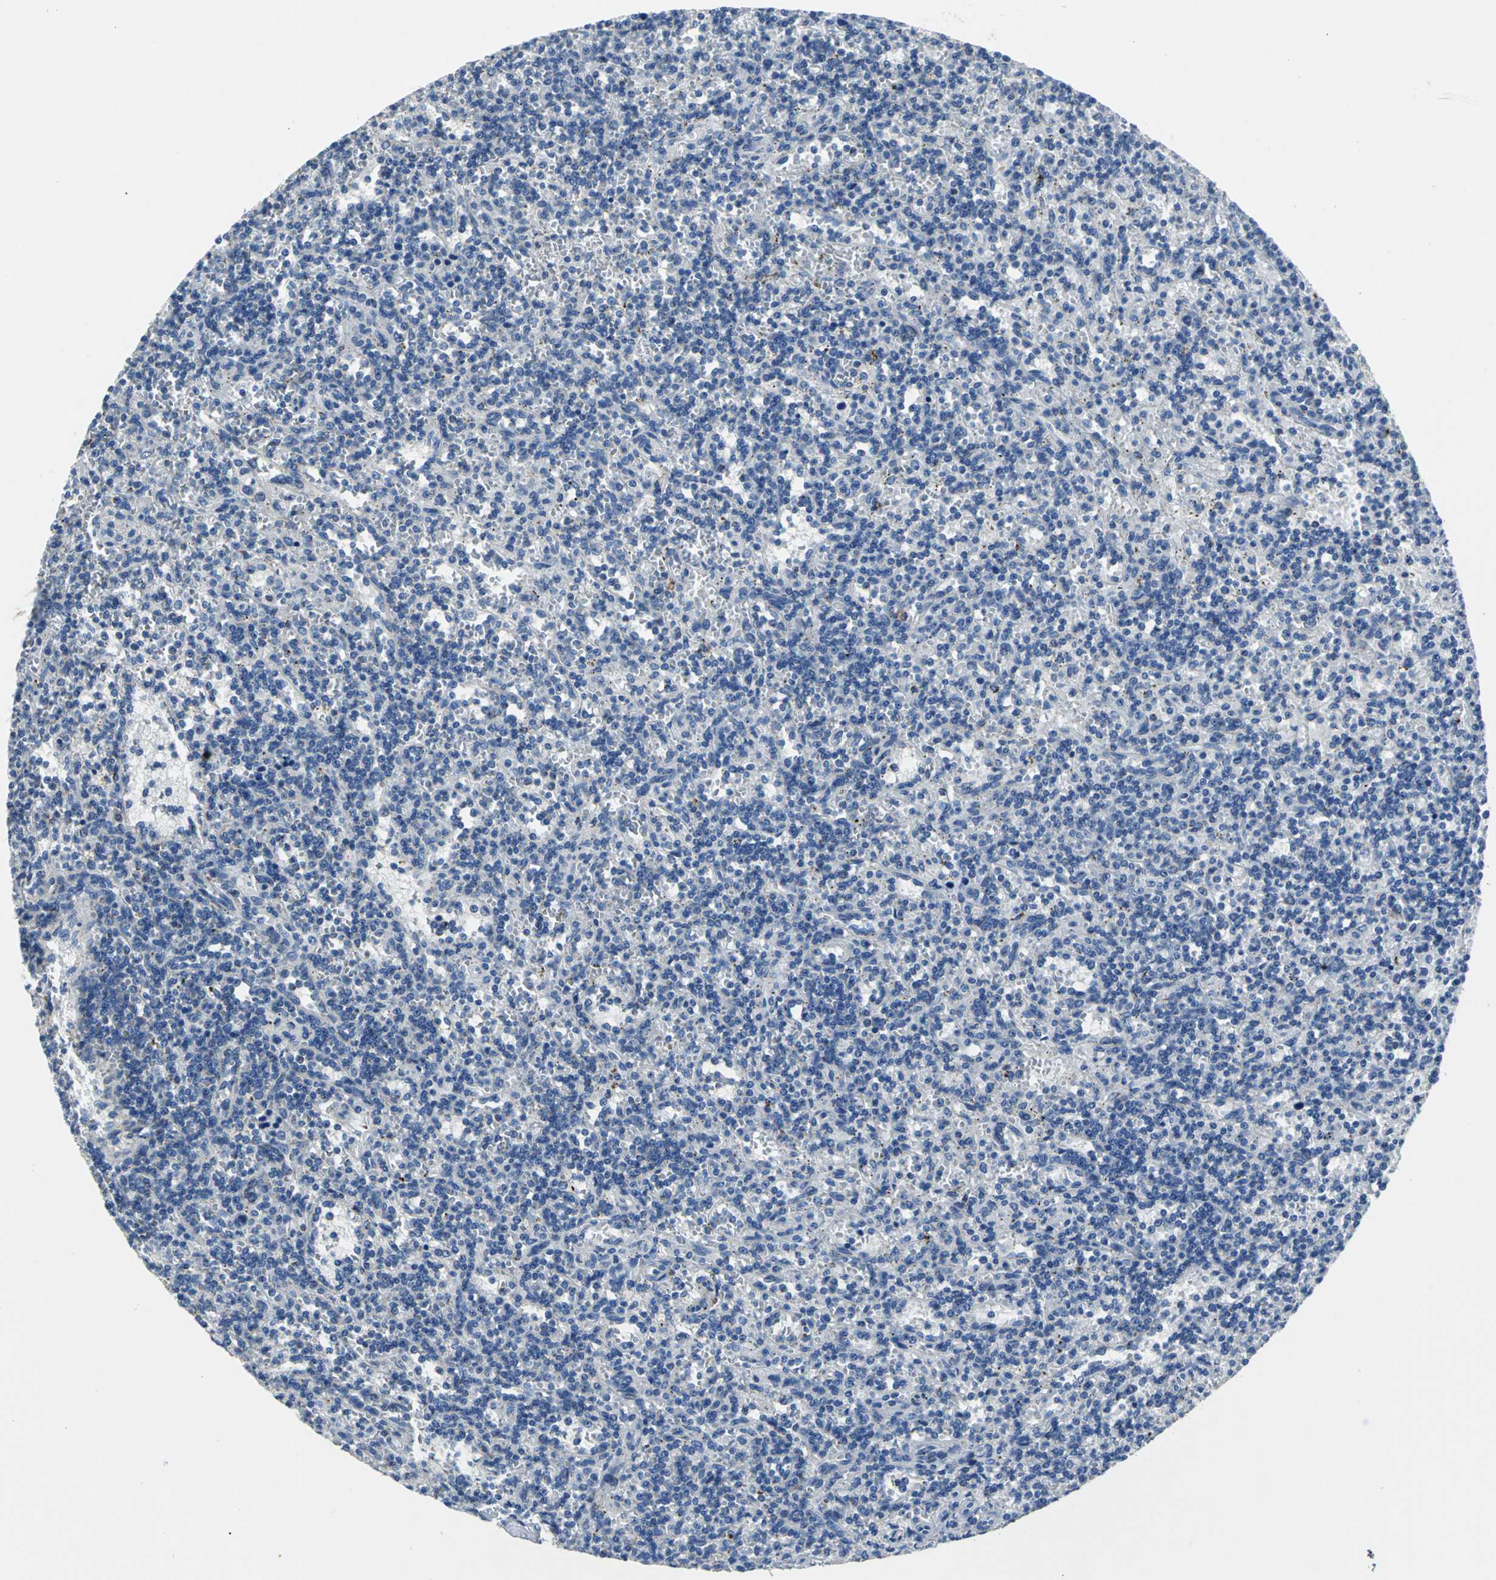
{"staining": {"intensity": "negative", "quantity": "none", "location": "none"}, "tissue": "lymphoma", "cell_type": "Tumor cells", "image_type": "cancer", "snomed": [{"axis": "morphology", "description": "Malignant lymphoma, non-Hodgkin's type, Low grade"}, {"axis": "topography", "description": "Spleen"}], "caption": "Image shows no significant protein staining in tumor cells of lymphoma. (Brightfield microscopy of DAB (3,3'-diaminobenzidine) immunohistochemistry at high magnification).", "gene": "IFI6", "patient": {"sex": "male", "age": 73}}